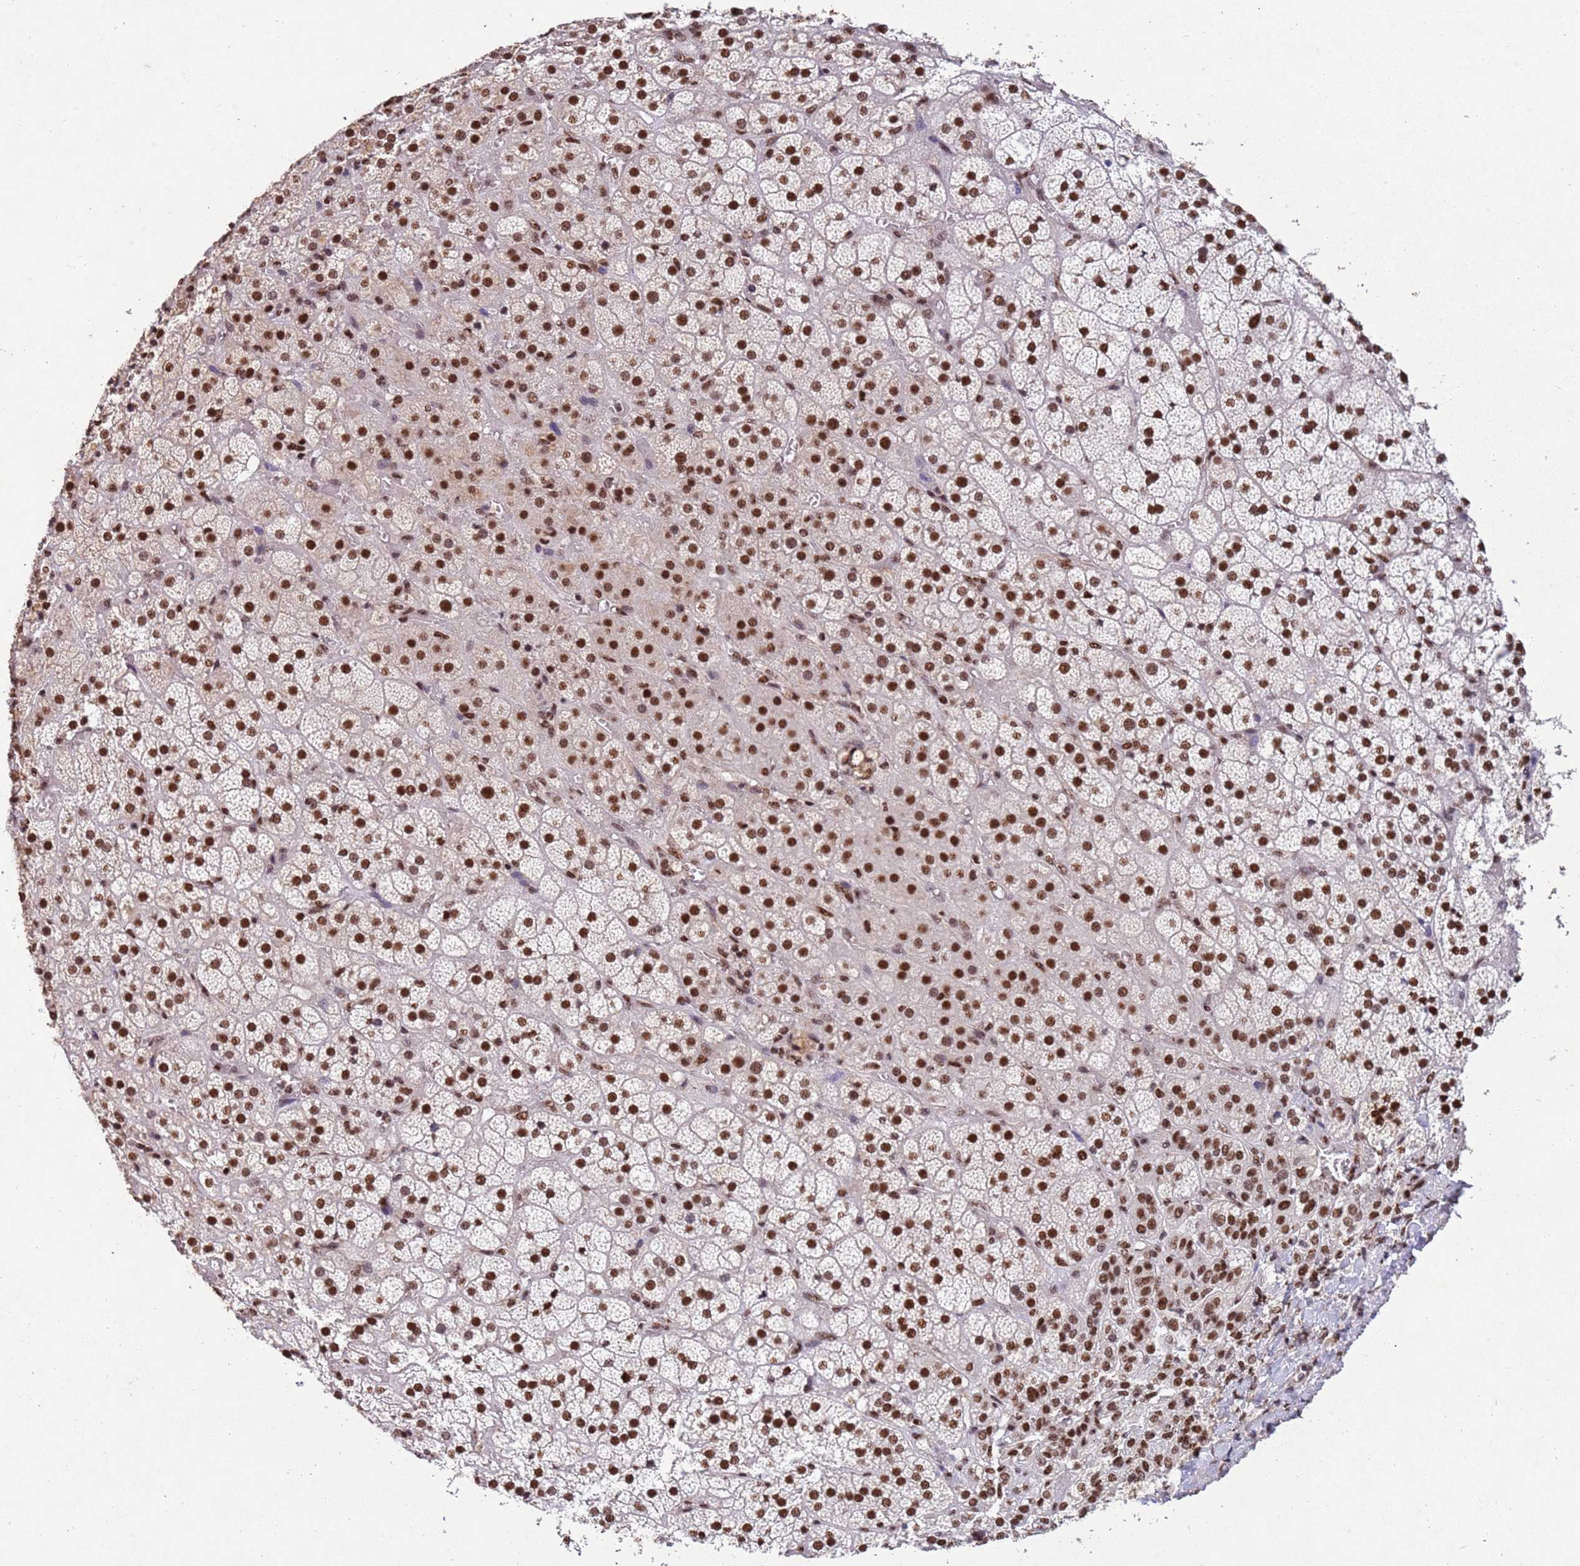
{"staining": {"intensity": "strong", "quantity": ">75%", "location": "nuclear"}, "tissue": "adrenal gland", "cell_type": "Glandular cells", "image_type": "normal", "snomed": [{"axis": "morphology", "description": "Normal tissue, NOS"}, {"axis": "topography", "description": "Adrenal gland"}], "caption": "Human adrenal gland stained for a protein (brown) displays strong nuclear positive staining in approximately >75% of glandular cells.", "gene": "ESF1", "patient": {"sex": "female", "age": 70}}